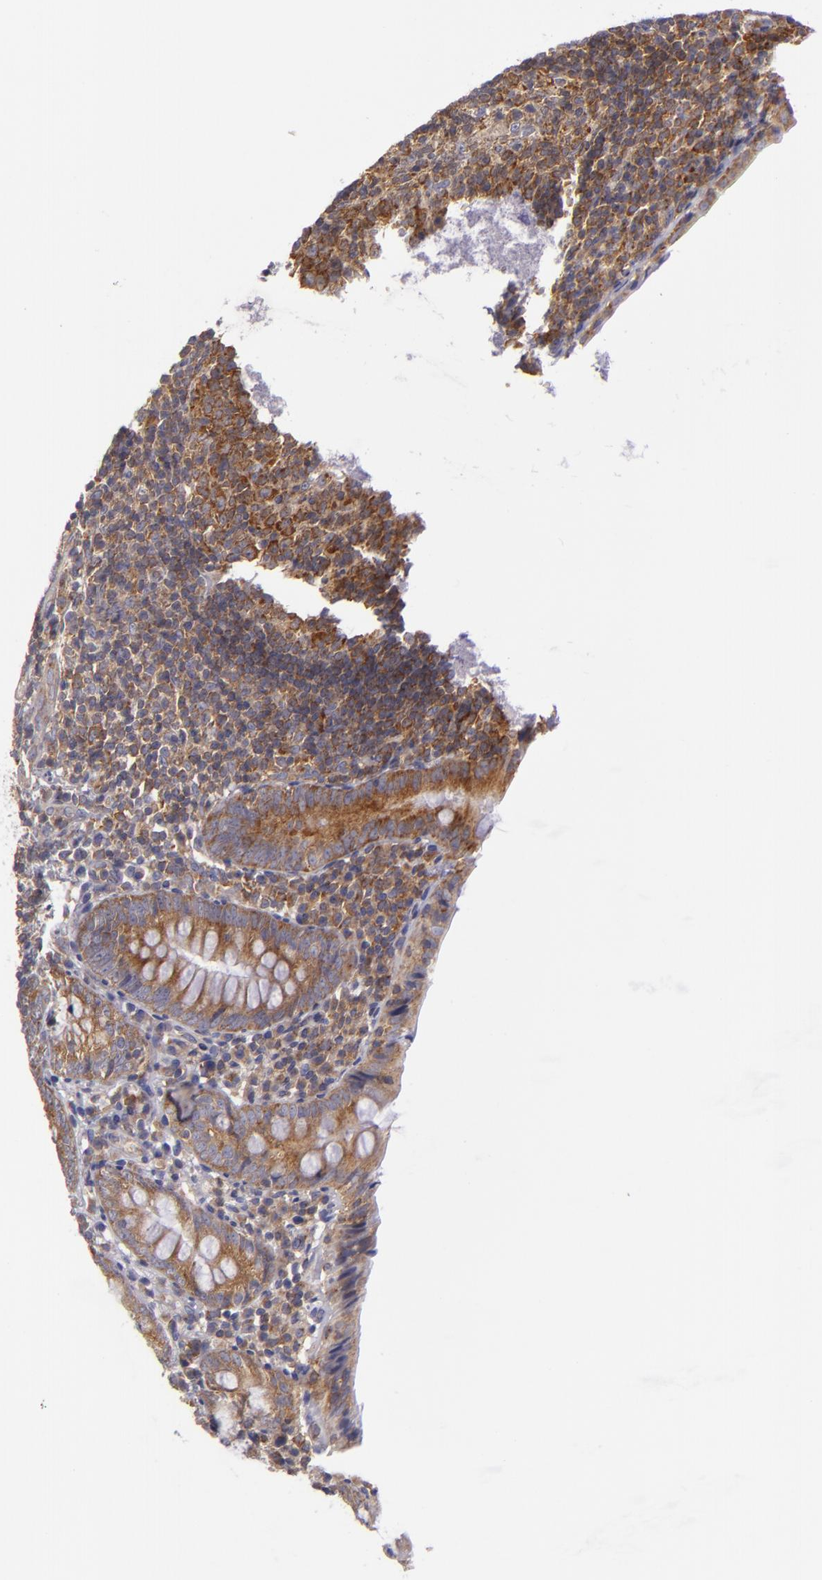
{"staining": {"intensity": "moderate", "quantity": "25%-75%", "location": "cytoplasmic/membranous"}, "tissue": "appendix", "cell_type": "Glandular cells", "image_type": "normal", "snomed": [{"axis": "morphology", "description": "Normal tissue, NOS"}, {"axis": "topography", "description": "Appendix"}], "caption": "This is a histology image of IHC staining of benign appendix, which shows moderate staining in the cytoplasmic/membranous of glandular cells.", "gene": "UPF3B", "patient": {"sex": "female", "age": 10}}